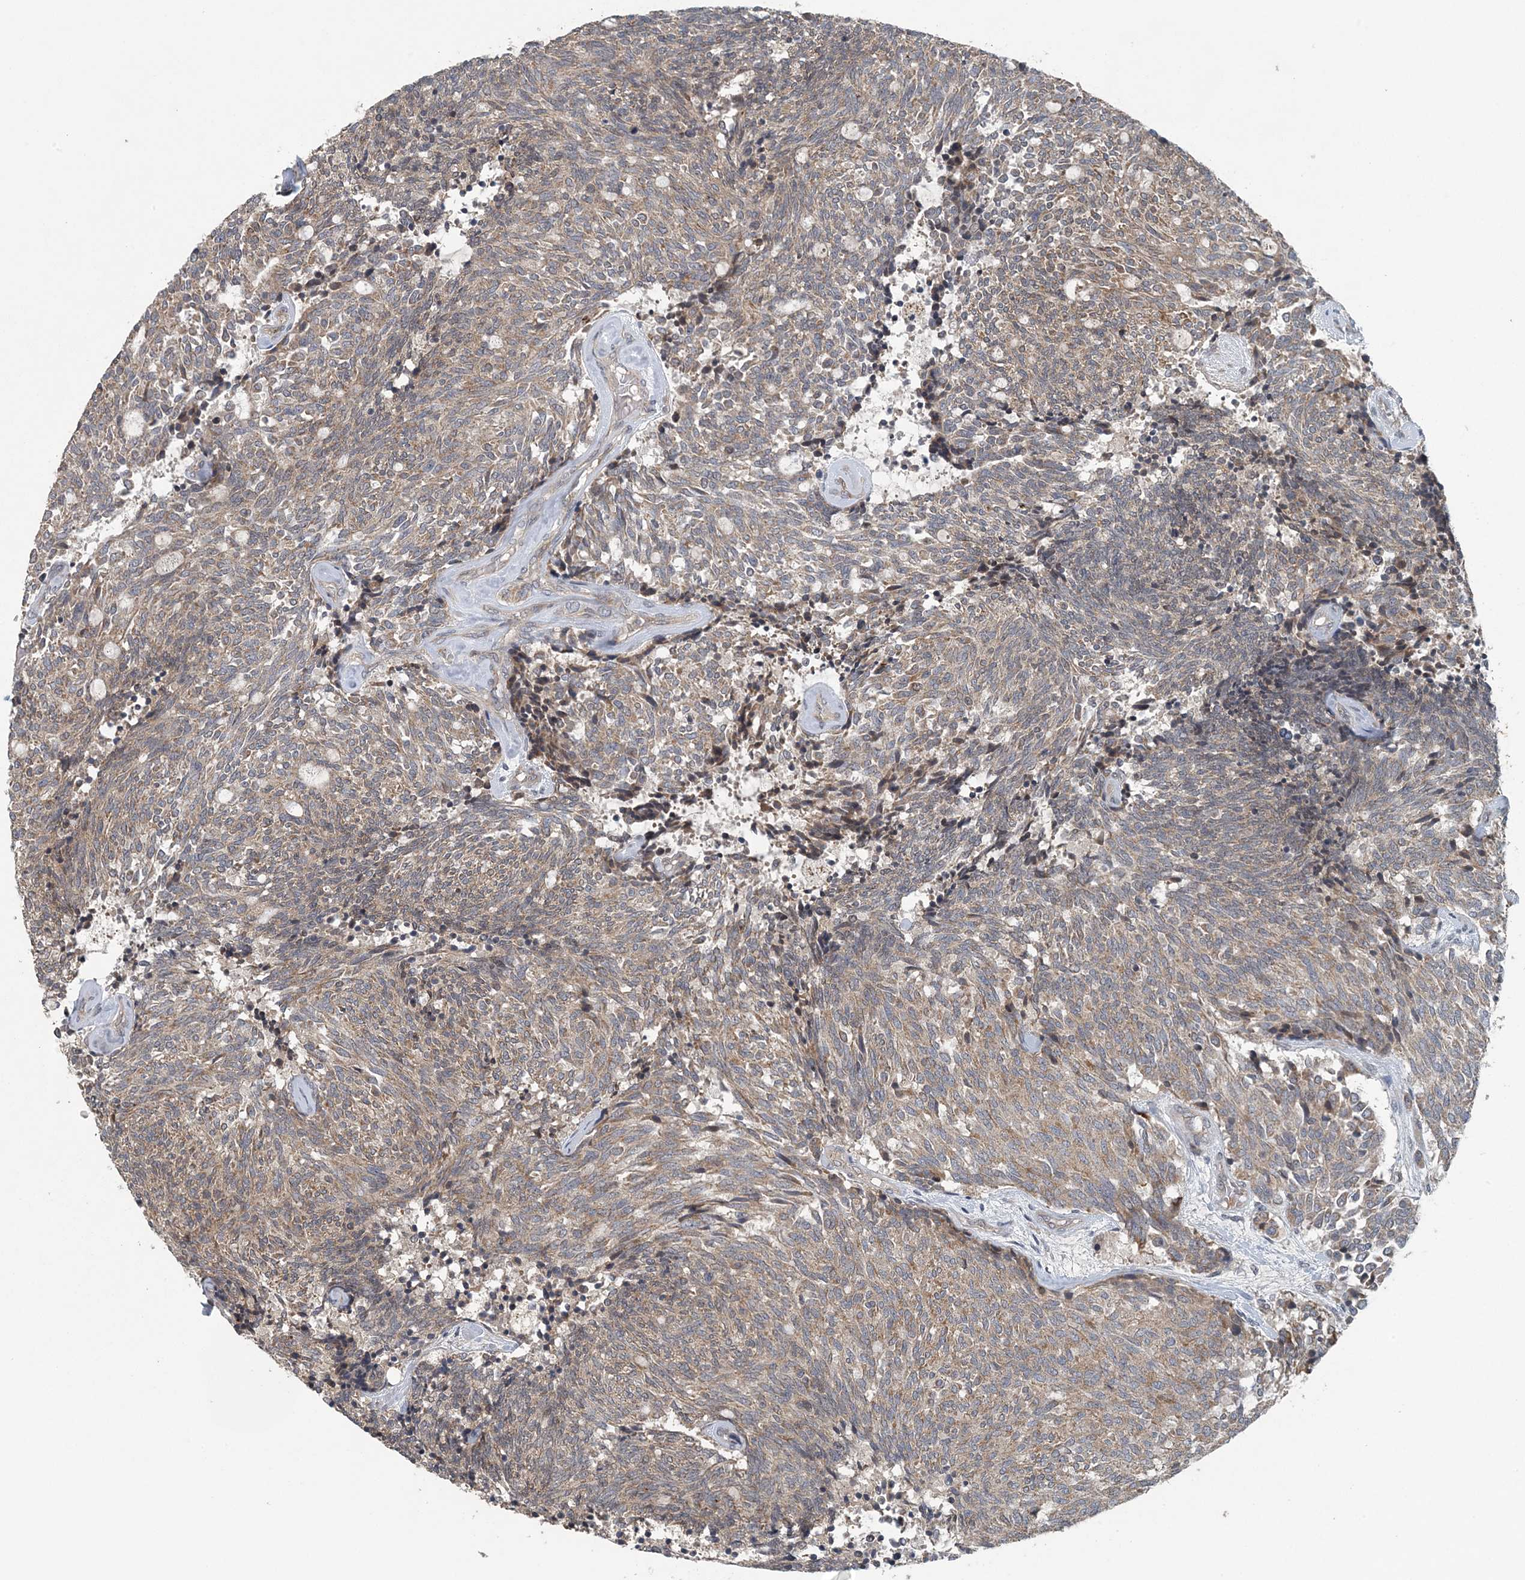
{"staining": {"intensity": "weak", "quantity": ">75%", "location": "cytoplasmic/membranous"}, "tissue": "carcinoid", "cell_type": "Tumor cells", "image_type": "cancer", "snomed": [{"axis": "morphology", "description": "Carcinoid, malignant, NOS"}, {"axis": "topography", "description": "Pancreas"}], "caption": "High-power microscopy captured an IHC photomicrograph of carcinoid (malignant), revealing weak cytoplasmic/membranous staining in approximately >75% of tumor cells.", "gene": "MYO9B", "patient": {"sex": "female", "age": 54}}